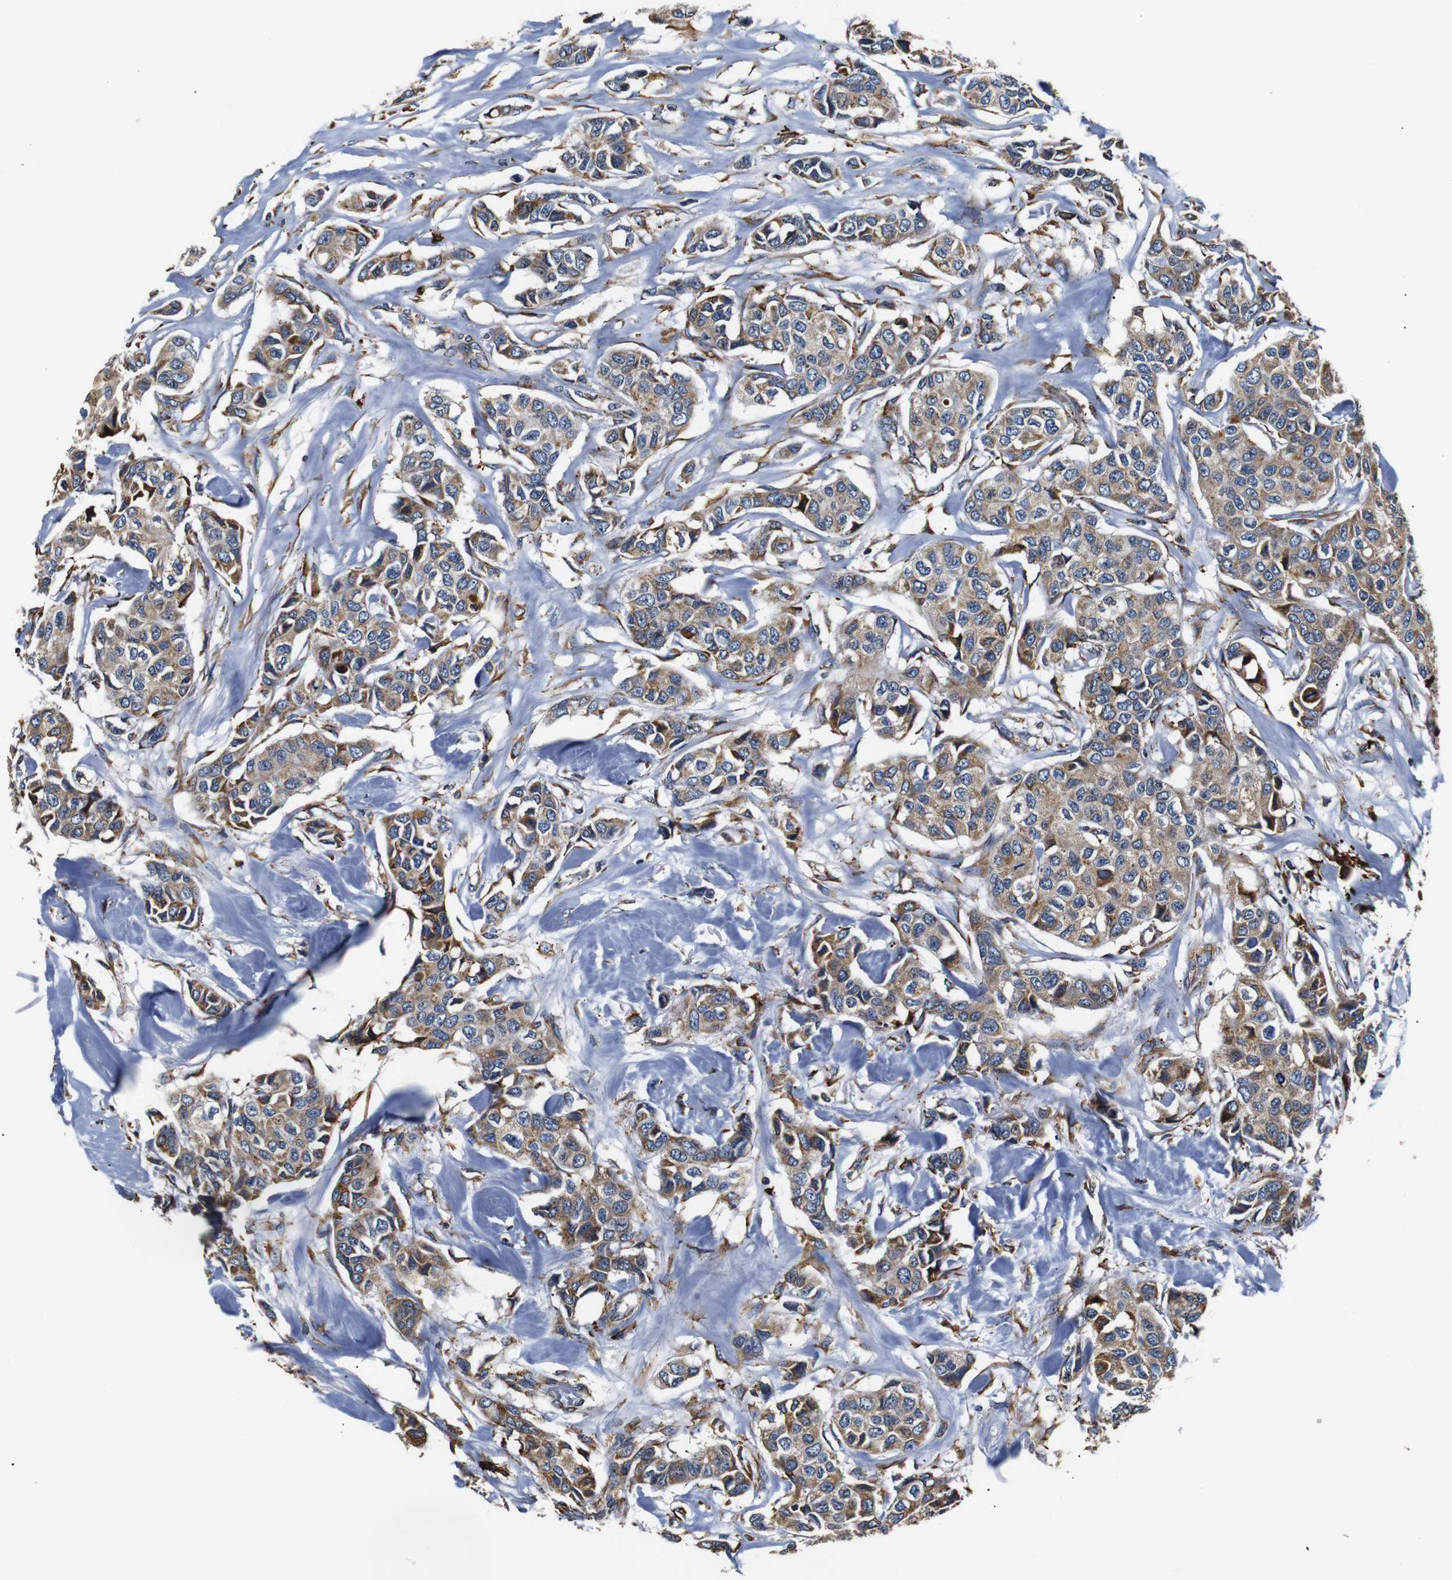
{"staining": {"intensity": "moderate", "quantity": ">75%", "location": "cytoplasmic/membranous"}, "tissue": "breast cancer", "cell_type": "Tumor cells", "image_type": "cancer", "snomed": [{"axis": "morphology", "description": "Duct carcinoma"}, {"axis": "topography", "description": "Breast"}], "caption": "High-magnification brightfield microscopy of breast invasive ductal carcinoma stained with DAB (brown) and counterstained with hematoxylin (blue). tumor cells exhibit moderate cytoplasmic/membranous positivity is identified in about>75% of cells.", "gene": "HHIP", "patient": {"sex": "female", "age": 80}}